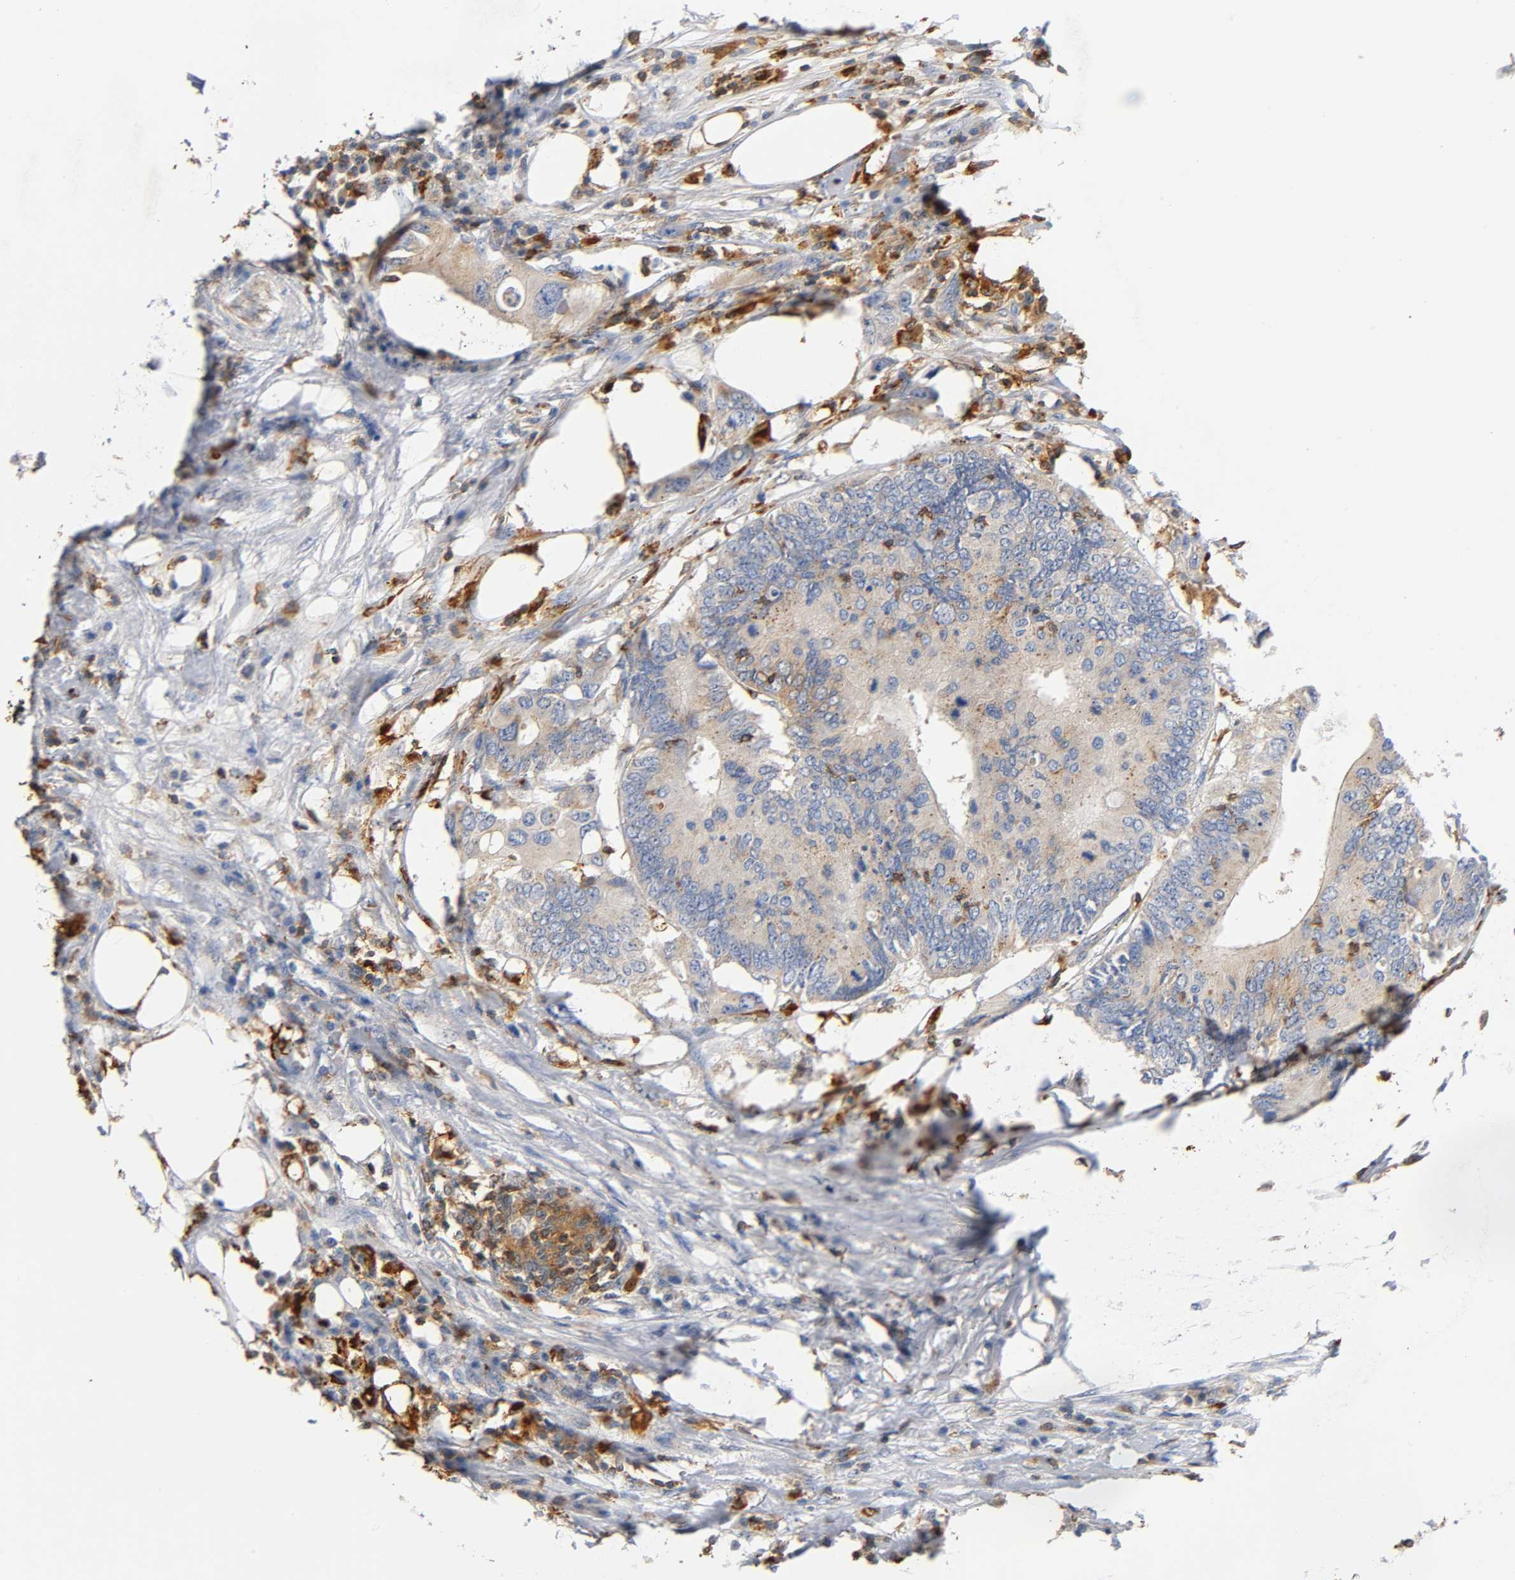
{"staining": {"intensity": "weak", "quantity": "25%-75%", "location": "cytoplasmic/membranous"}, "tissue": "colorectal cancer", "cell_type": "Tumor cells", "image_type": "cancer", "snomed": [{"axis": "morphology", "description": "Adenocarcinoma, NOS"}, {"axis": "topography", "description": "Colon"}], "caption": "Weak cytoplasmic/membranous expression is appreciated in about 25%-75% of tumor cells in colorectal cancer.", "gene": "UCKL1", "patient": {"sex": "male", "age": 71}}